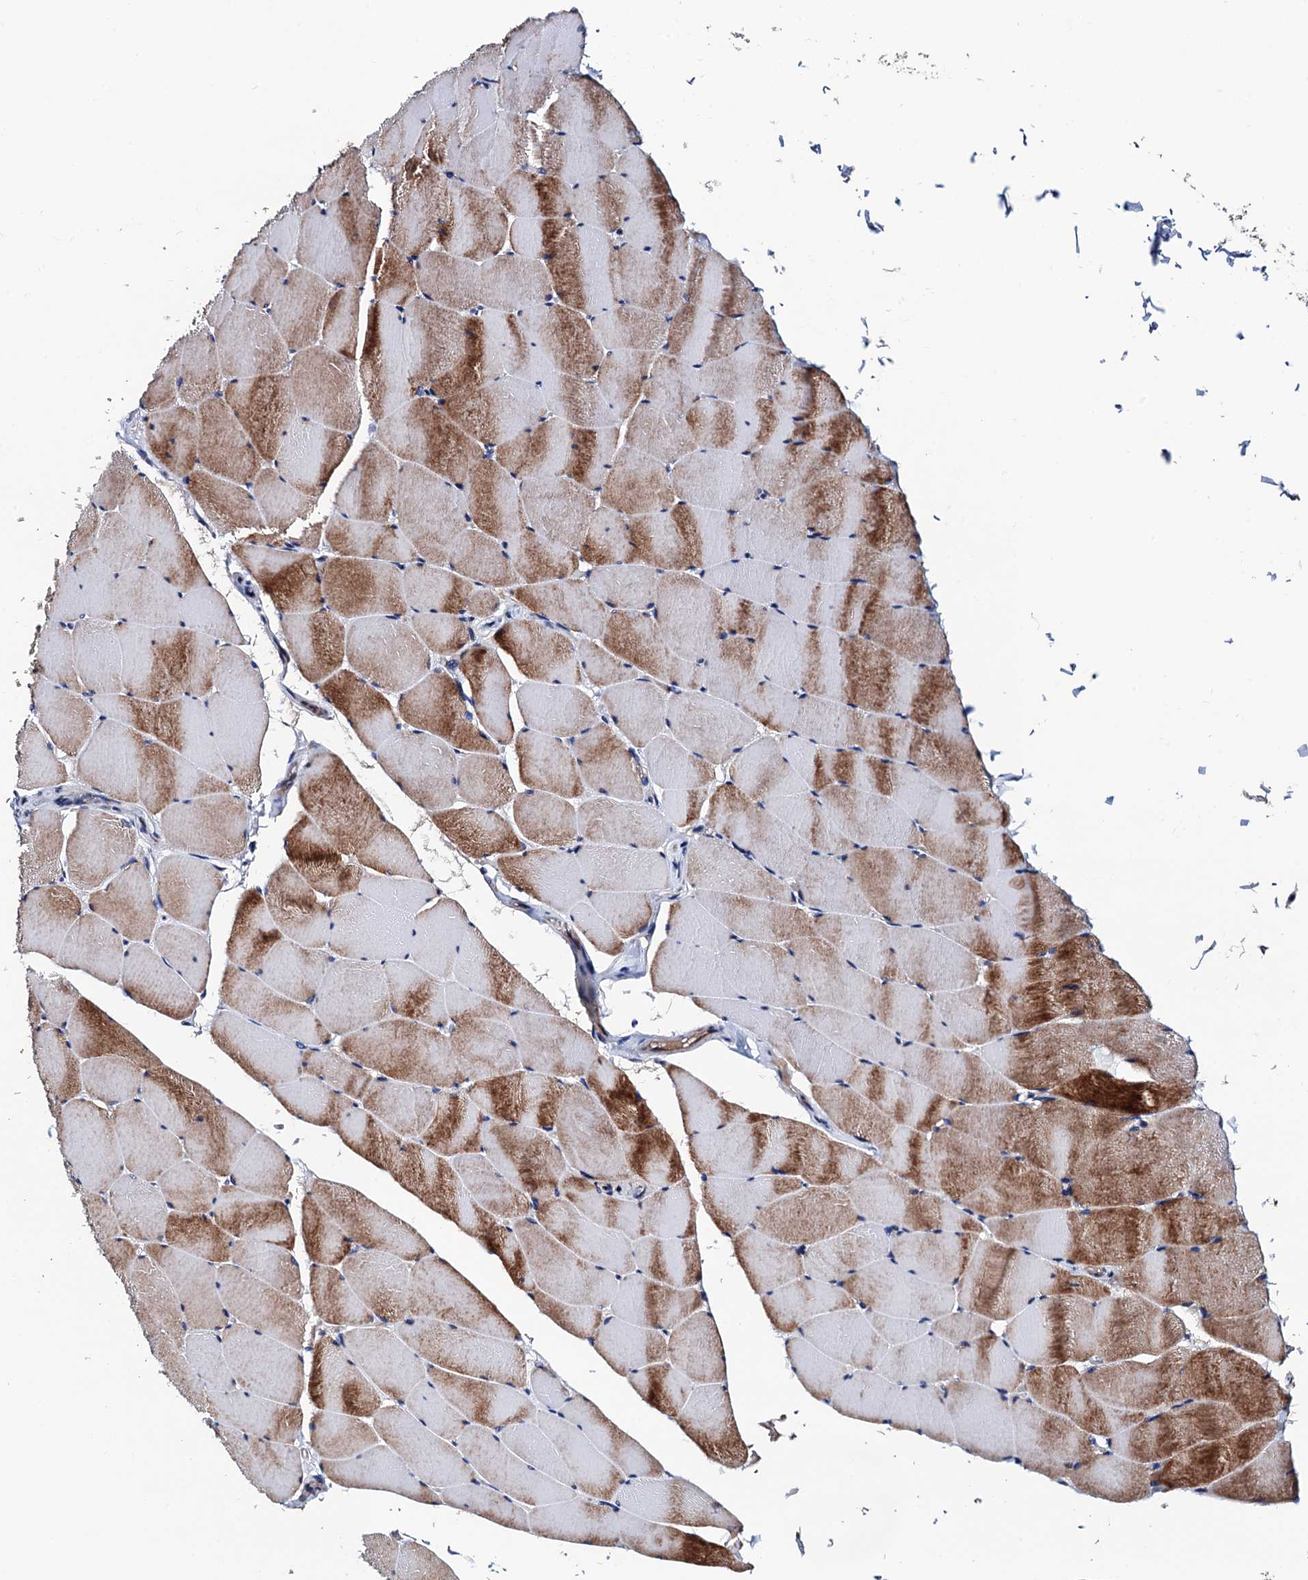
{"staining": {"intensity": "strong", "quantity": "25%-75%", "location": "cytoplasmic/membranous"}, "tissue": "skeletal muscle", "cell_type": "Myocytes", "image_type": "normal", "snomed": [{"axis": "morphology", "description": "Normal tissue, NOS"}, {"axis": "topography", "description": "Skeletal muscle"}], "caption": "Strong cytoplasmic/membranous protein positivity is appreciated in approximately 25%-75% of myocytes in skeletal muscle. (IHC, brightfield microscopy, high magnification).", "gene": "TRMT112", "patient": {"sex": "male", "age": 62}}